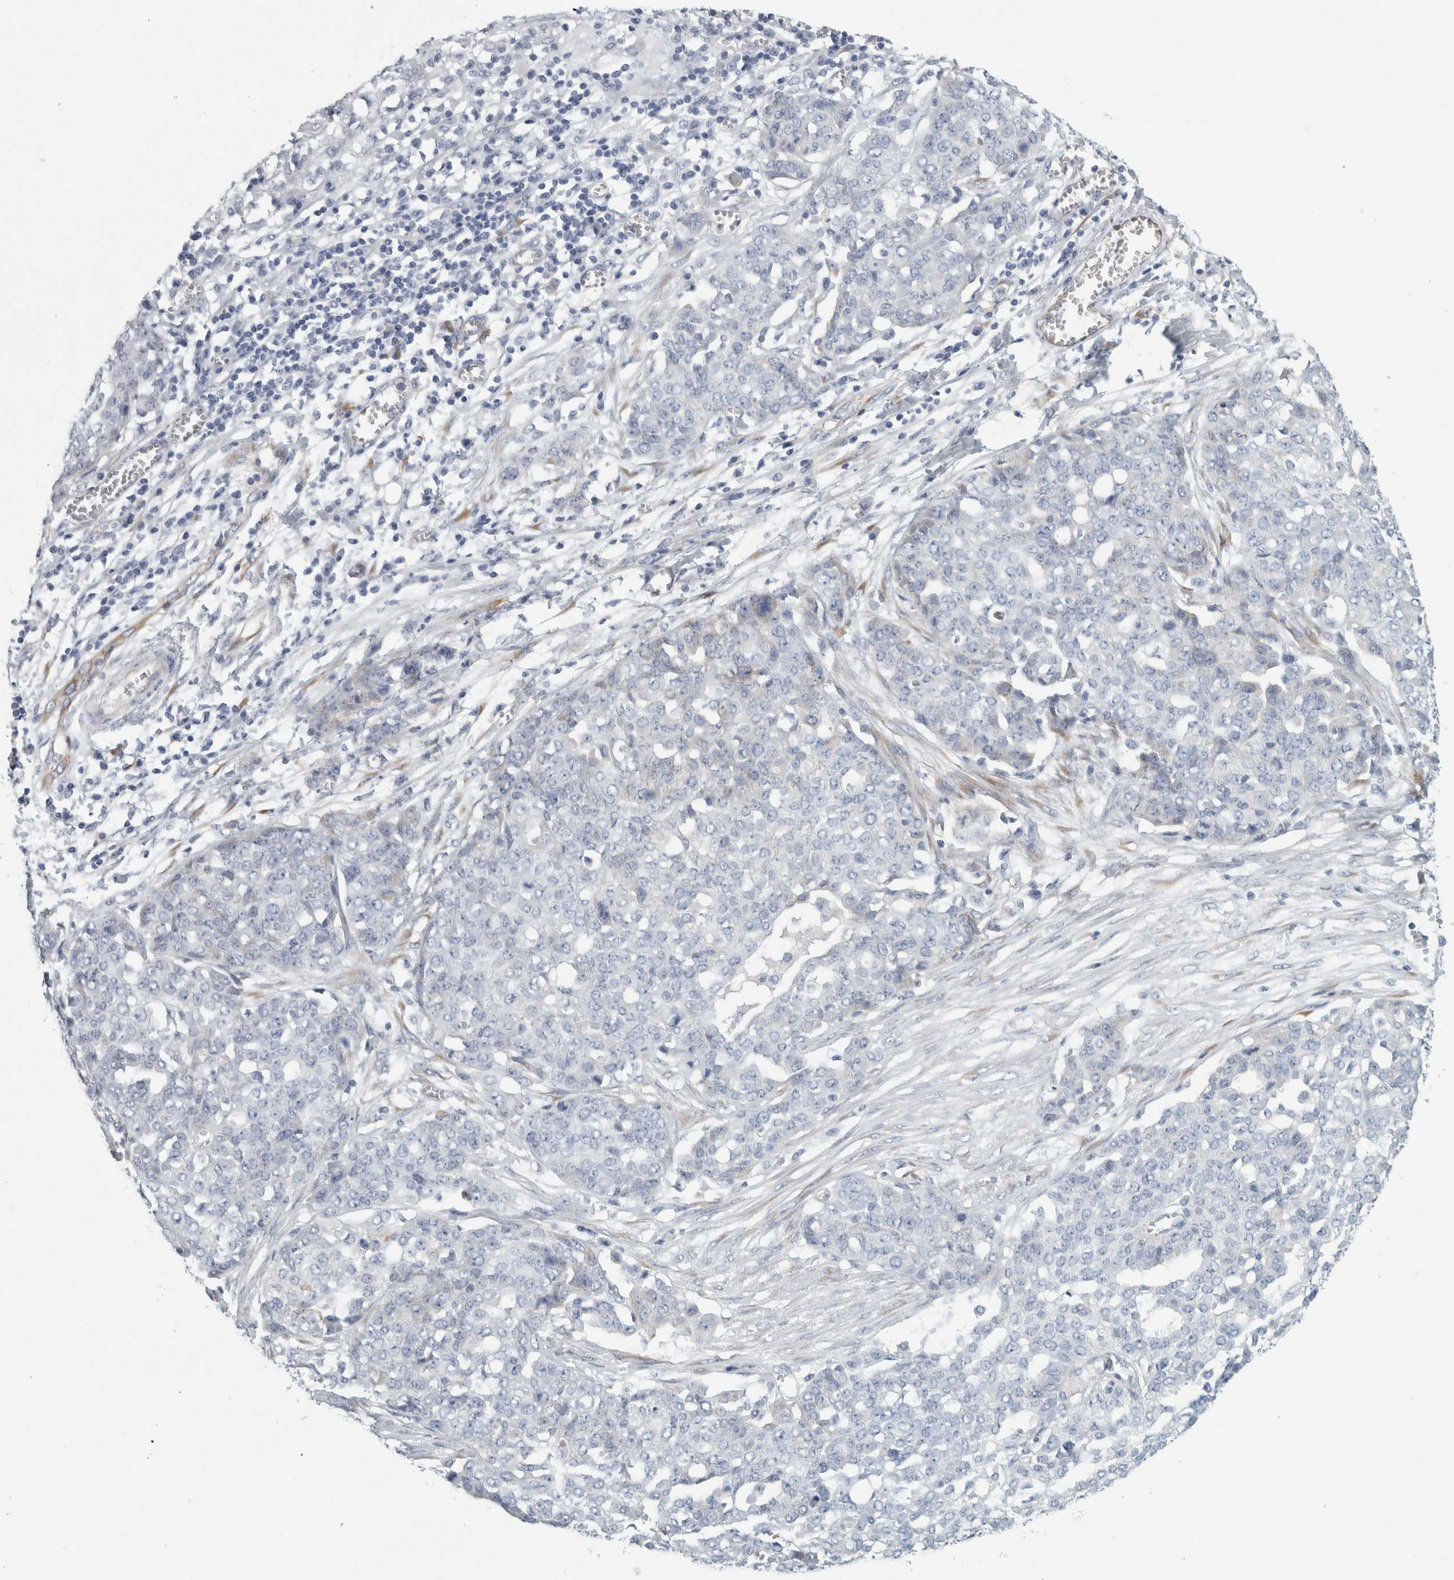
{"staining": {"intensity": "negative", "quantity": "none", "location": "none"}, "tissue": "ovarian cancer", "cell_type": "Tumor cells", "image_type": "cancer", "snomed": [{"axis": "morphology", "description": "Cystadenocarcinoma, serous, NOS"}, {"axis": "topography", "description": "Soft tissue"}, {"axis": "topography", "description": "Ovary"}], "caption": "This is an immunohistochemistry photomicrograph of human serous cystadenocarcinoma (ovarian). There is no staining in tumor cells.", "gene": "B3GNT3", "patient": {"sex": "female", "age": 57}}